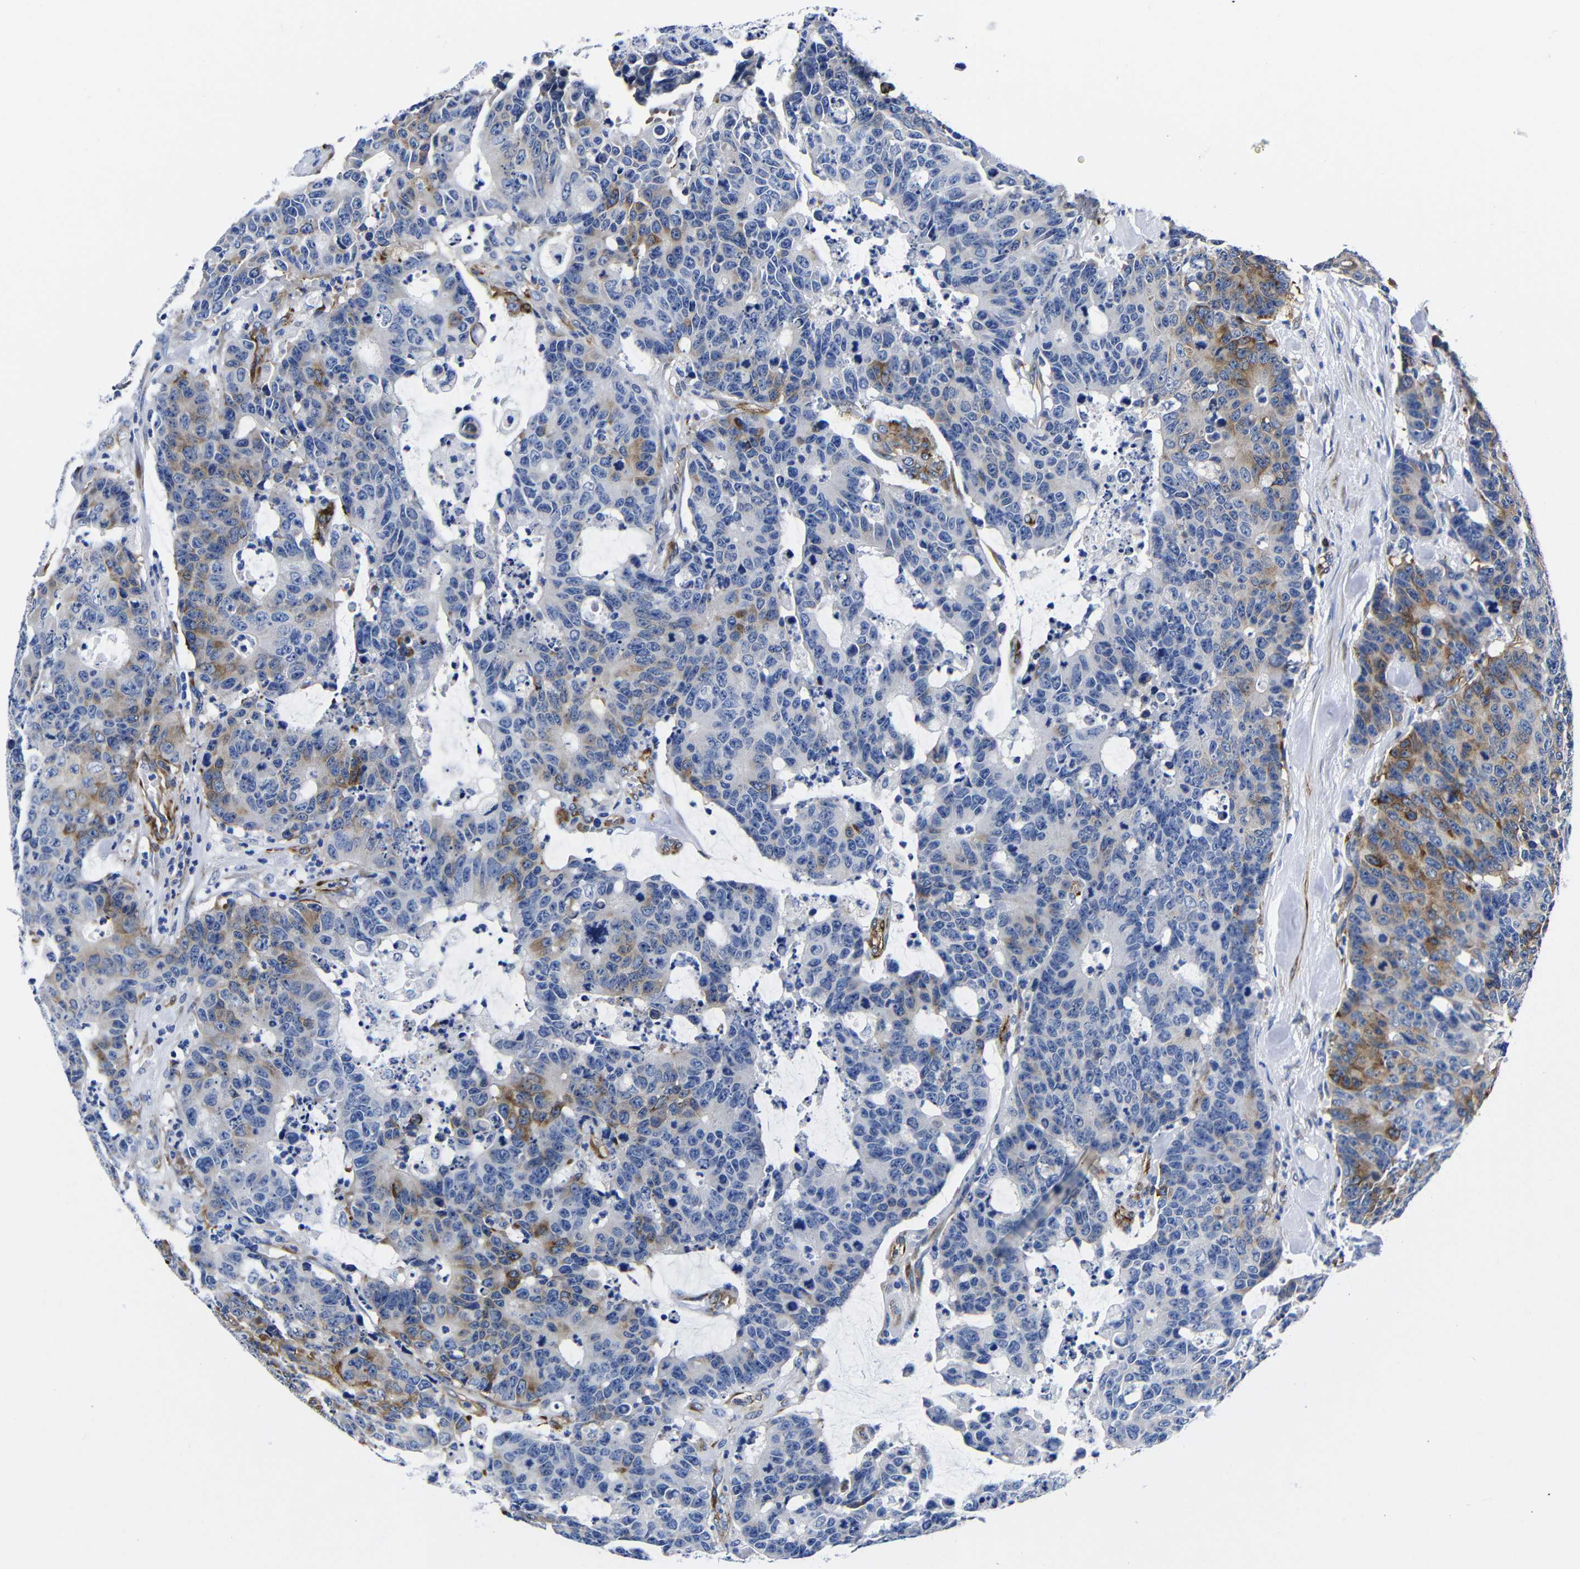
{"staining": {"intensity": "moderate", "quantity": "25%-75%", "location": "cytoplasmic/membranous"}, "tissue": "colorectal cancer", "cell_type": "Tumor cells", "image_type": "cancer", "snomed": [{"axis": "morphology", "description": "Adenocarcinoma, NOS"}, {"axis": "topography", "description": "Colon"}], "caption": "A high-resolution histopathology image shows immunohistochemistry staining of colorectal cancer (adenocarcinoma), which demonstrates moderate cytoplasmic/membranous staining in about 25%-75% of tumor cells. The staining was performed using DAB, with brown indicating positive protein expression. Nuclei are stained blue with hematoxylin.", "gene": "LRIG1", "patient": {"sex": "female", "age": 86}}